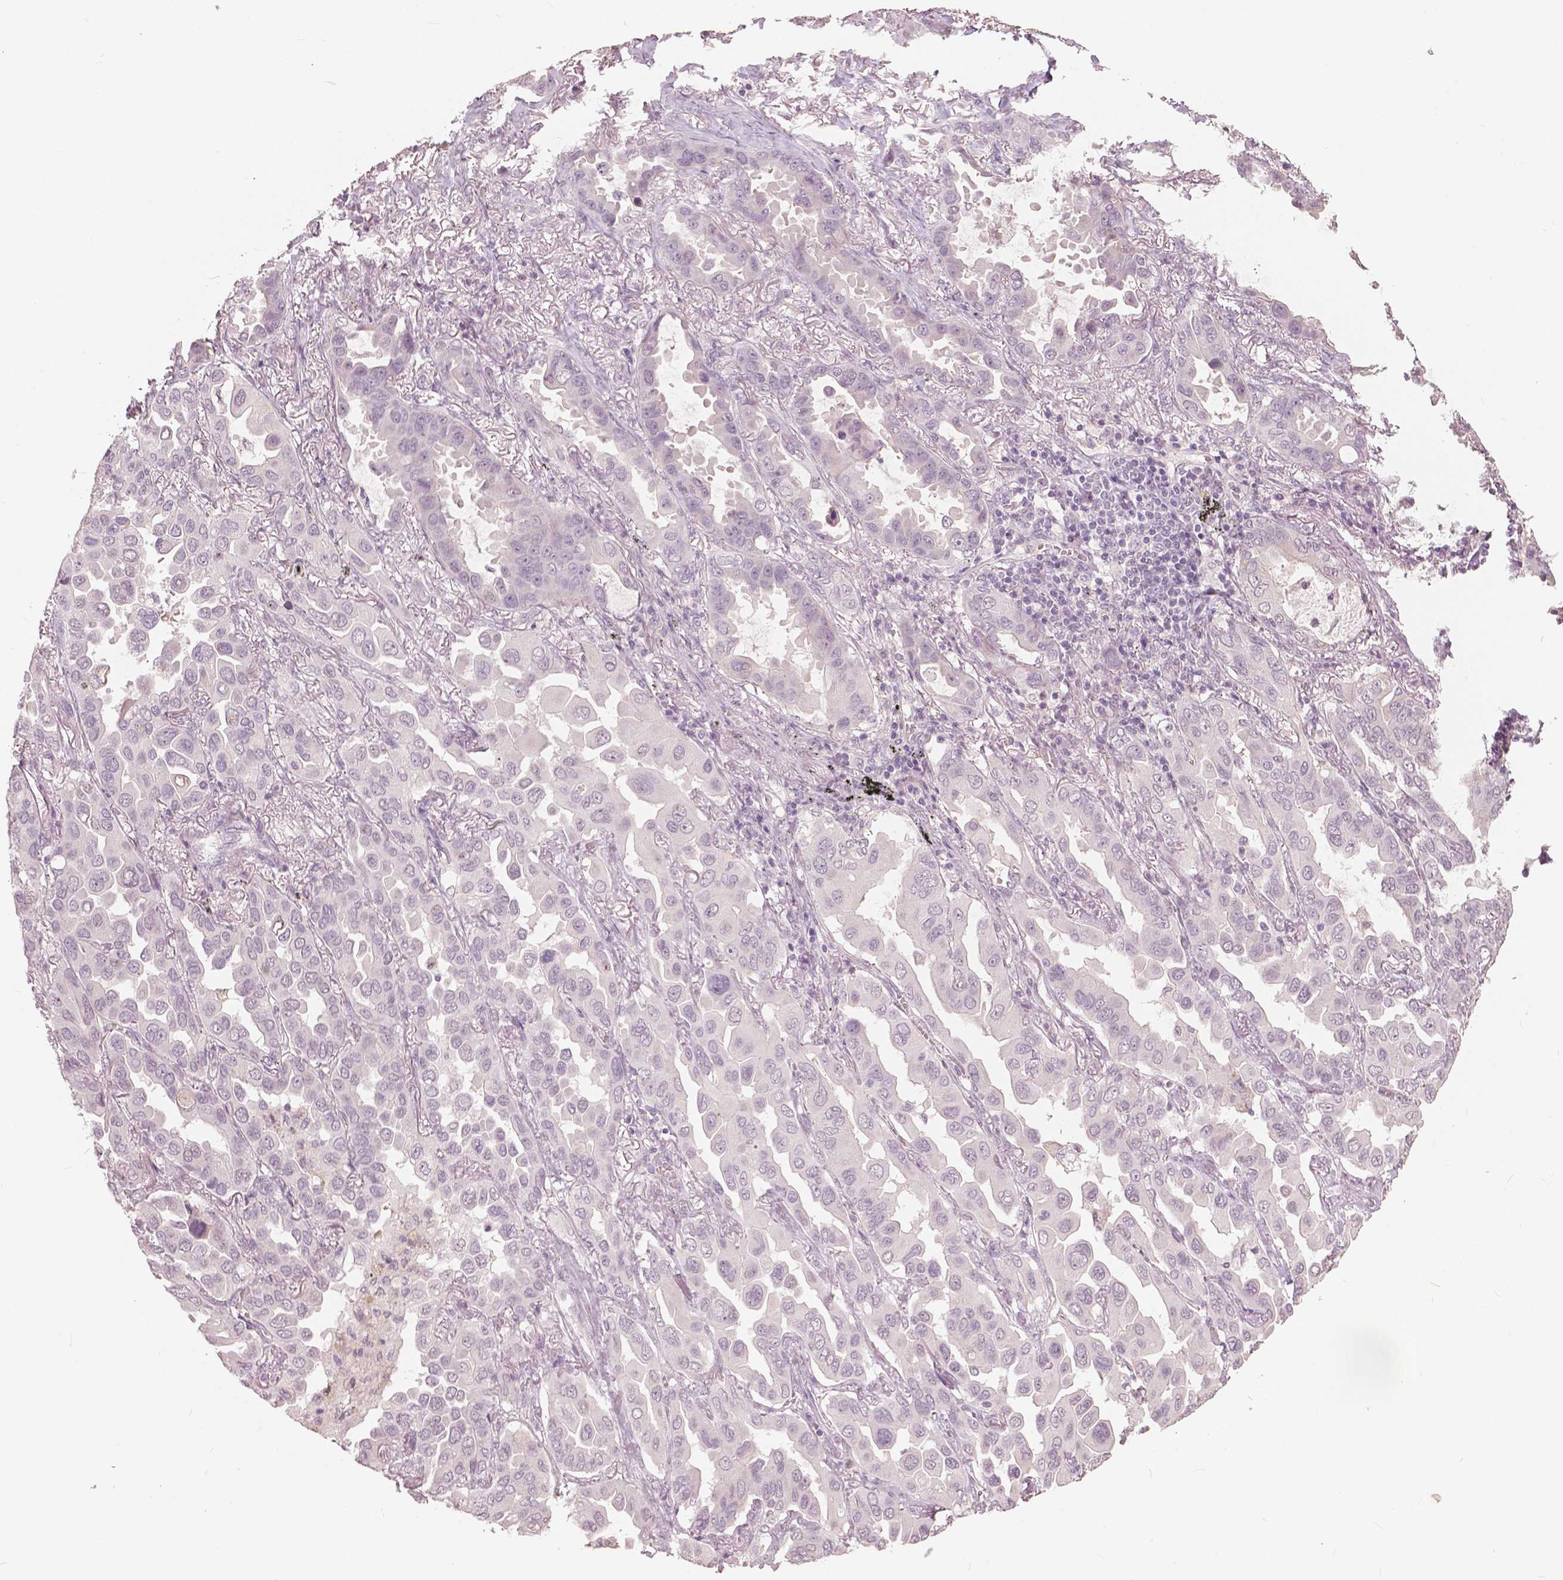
{"staining": {"intensity": "negative", "quantity": "none", "location": "none"}, "tissue": "lung cancer", "cell_type": "Tumor cells", "image_type": "cancer", "snomed": [{"axis": "morphology", "description": "Adenocarcinoma, NOS"}, {"axis": "topography", "description": "Lung"}], "caption": "A high-resolution micrograph shows immunohistochemistry staining of lung cancer (adenocarcinoma), which displays no significant staining in tumor cells.", "gene": "NANOG", "patient": {"sex": "male", "age": 64}}